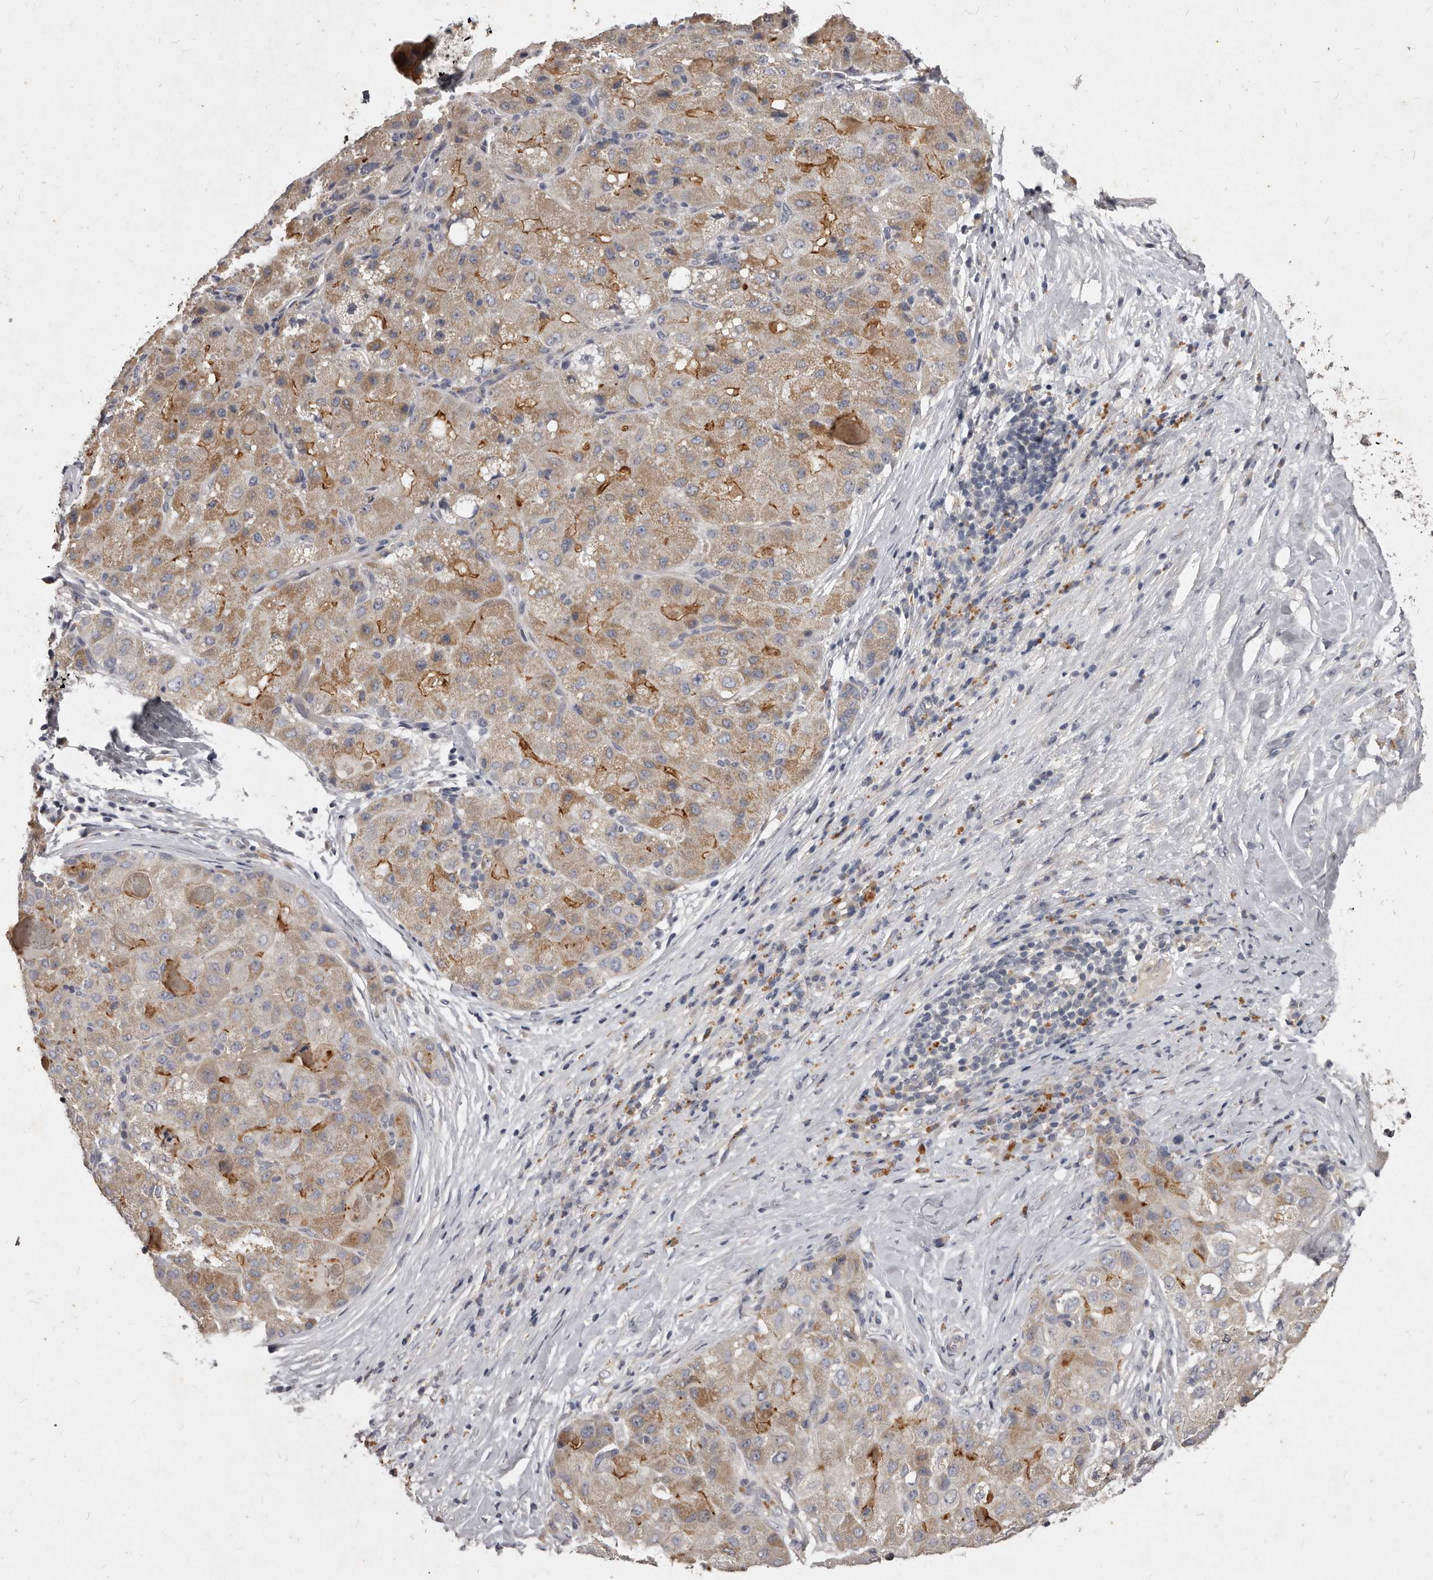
{"staining": {"intensity": "moderate", "quantity": ">75%", "location": "cytoplasmic/membranous"}, "tissue": "liver cancer", "cell_type": "Tumor cells", "image_type": "cancer", "snomed": [{"axis": "morphology", "description": "Carcinoma, Hepatocellular, NOS"}, {"axis": "topography", "description": "Liver"}], "caption": "Hepatocellular carcinoma (liver) stained with DAB immunohistochemistry (IHC) shows medium levels of moderate cytoplasmic/membranous expression in about >75% of tumor cells. (brown staining indicates protein expression, while blue staining denotes nuclei).", "gene": "GPRC5C", "patient": {"sex": "male", "age": 80}}